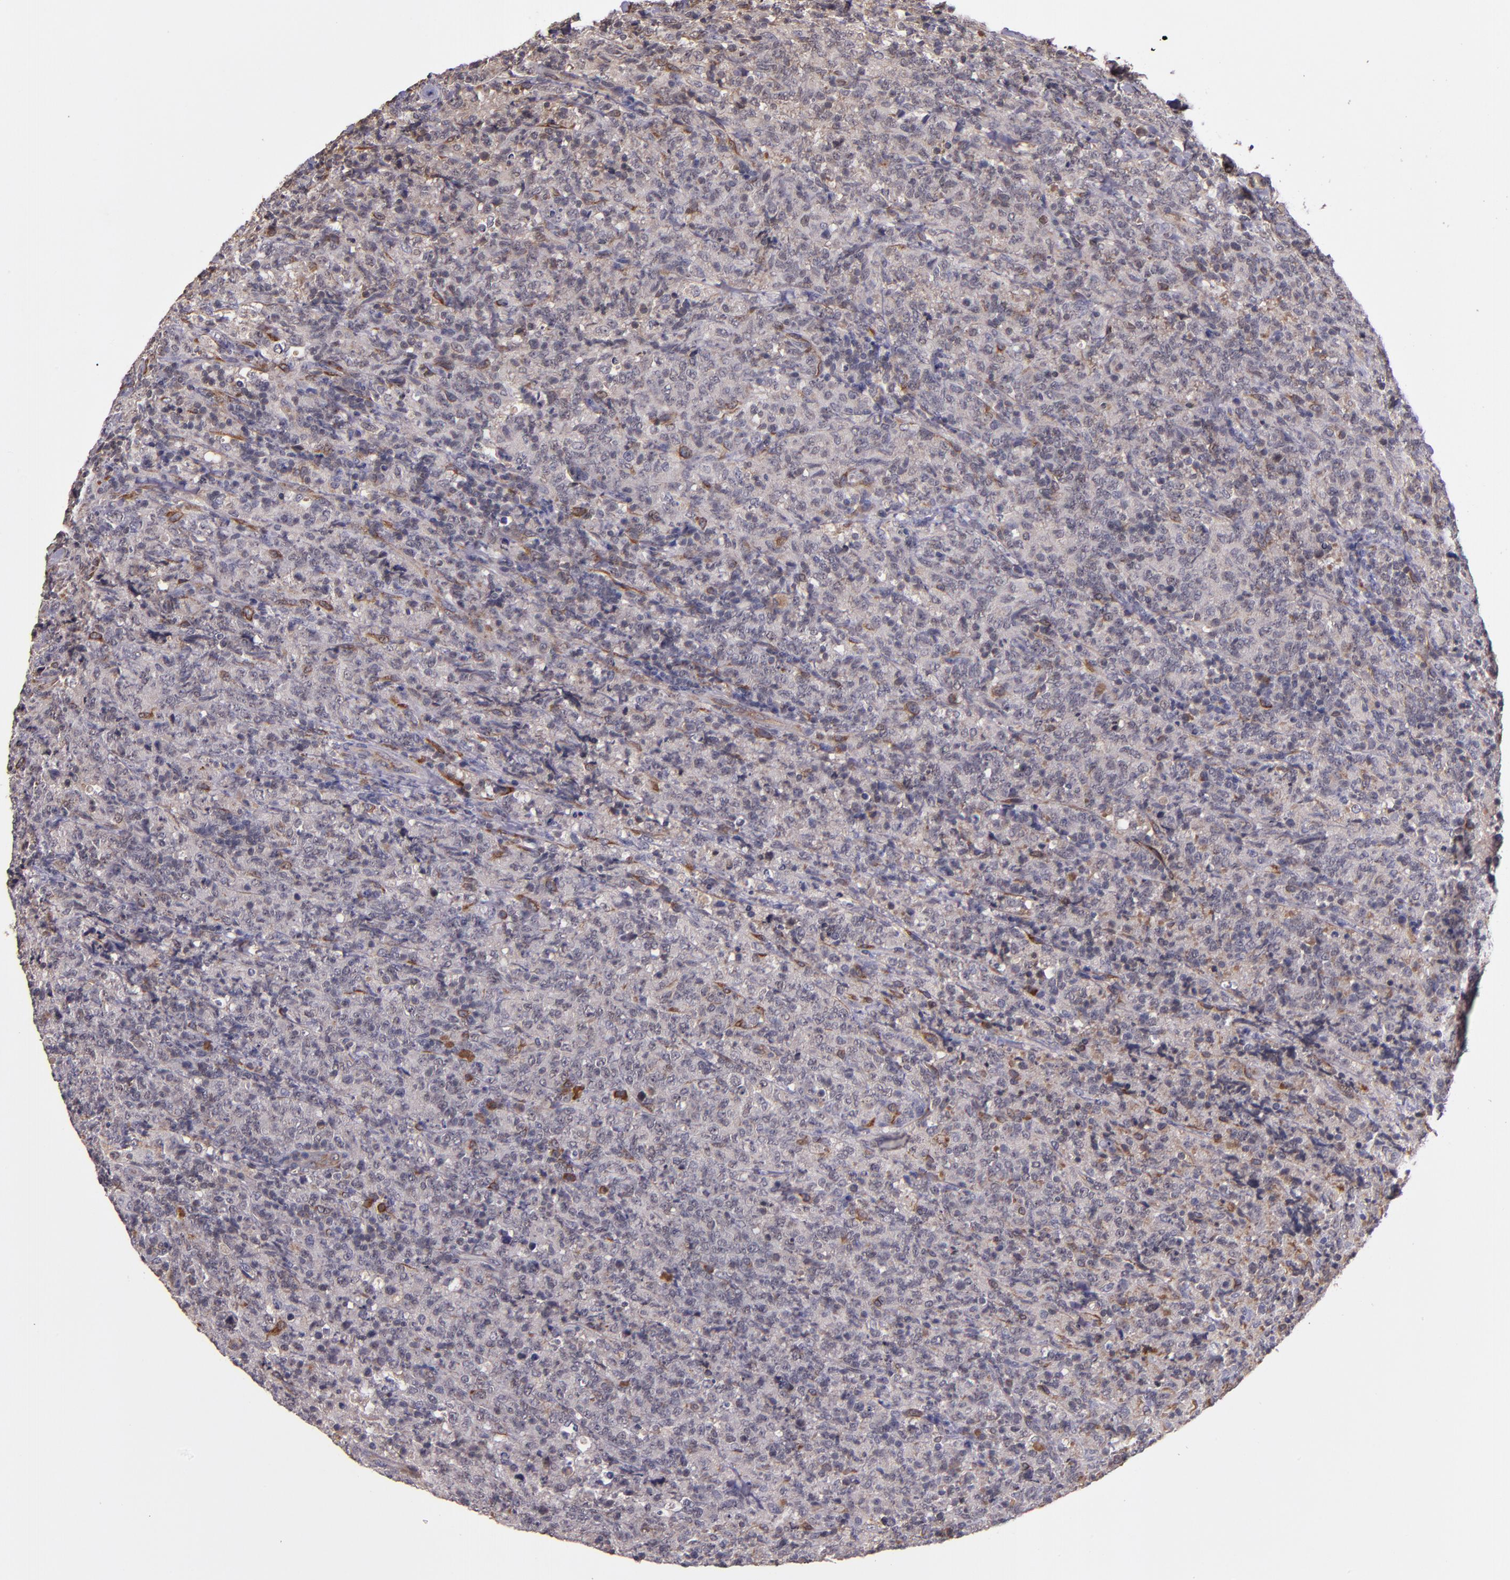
{"staining": {"intensity": "strong", "quantity": "<25%", "location": "cytoplasmic/membranous"}, "tissue": "lymphoma", "cell_type": "Tumor cells", "image_type": "cancer", "snomed": [{"axis": "morphology", "description": "Malignant lymphoma, non-Hodgkin's type, High grade"}, {"axis": "topography", "description": "Tonsil"}], "caption": "This image reveals immunohistochemistry (IHC) staining of human lymphoma, with medium strong cytoplasmic/membranous staining in approximately <25% of tumor cells.", "gene": "PRAF2", "patient": {"sex": "female", "age": 36}}